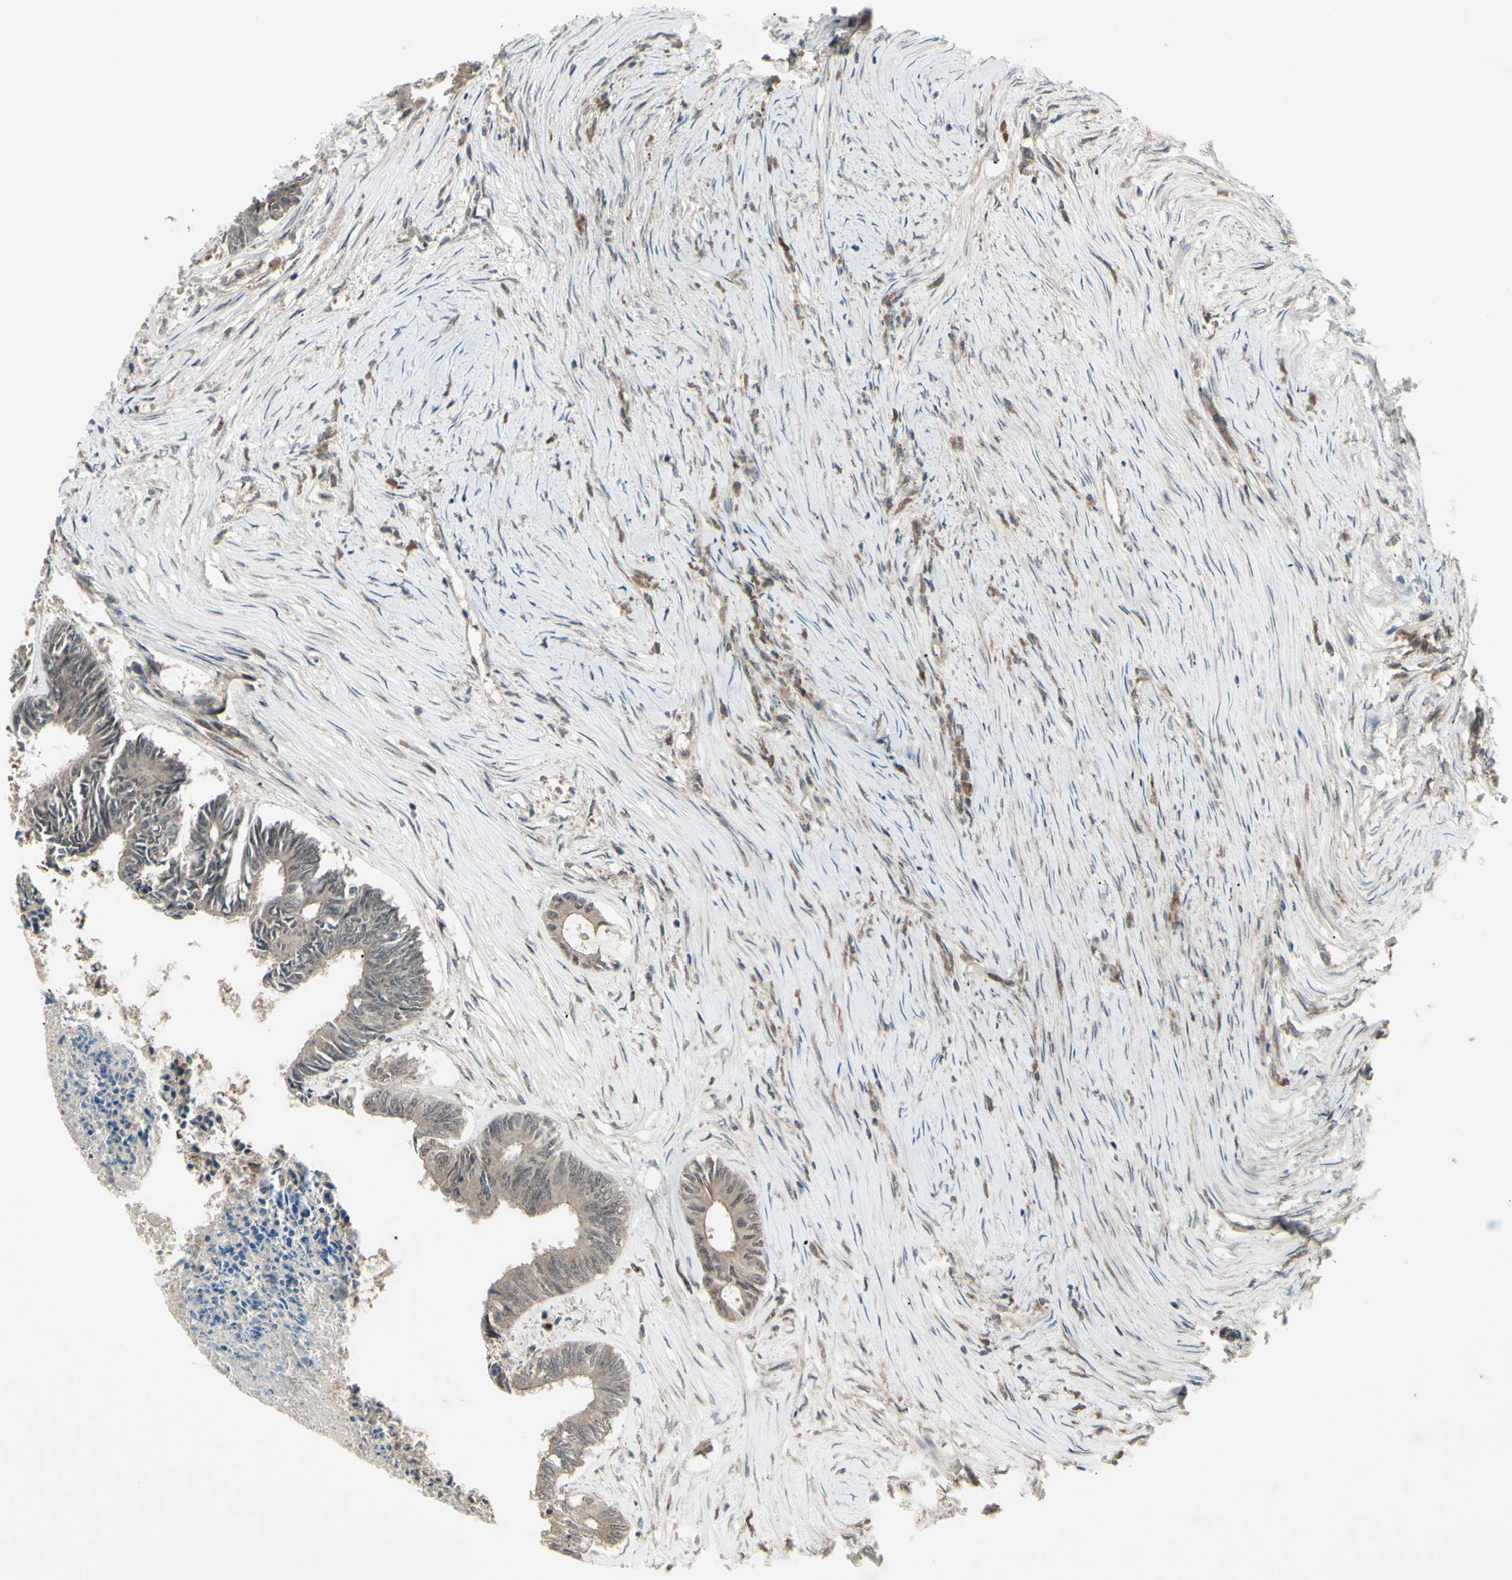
{"staining": {"intensity": "weak", "quantity": ">75%", "location": "cytoplasmic/membranous"}, "tissue": "colorectal cancer", "cell_type": "Tumor cells", "image_type": "cancer", "snomed": [{"axis": "morphology", "description": "Adenocarcinoma, NOS"}, {"axis": "topography", "description": "Rectum"}], "caption": "A photomicrograph of colorectal cancer stained for a protein shows weak cytoplasmic/membranous brown staining in tumor cells.", "gene": "MLF2", "patient": {"sex": "male", "age": 63}}